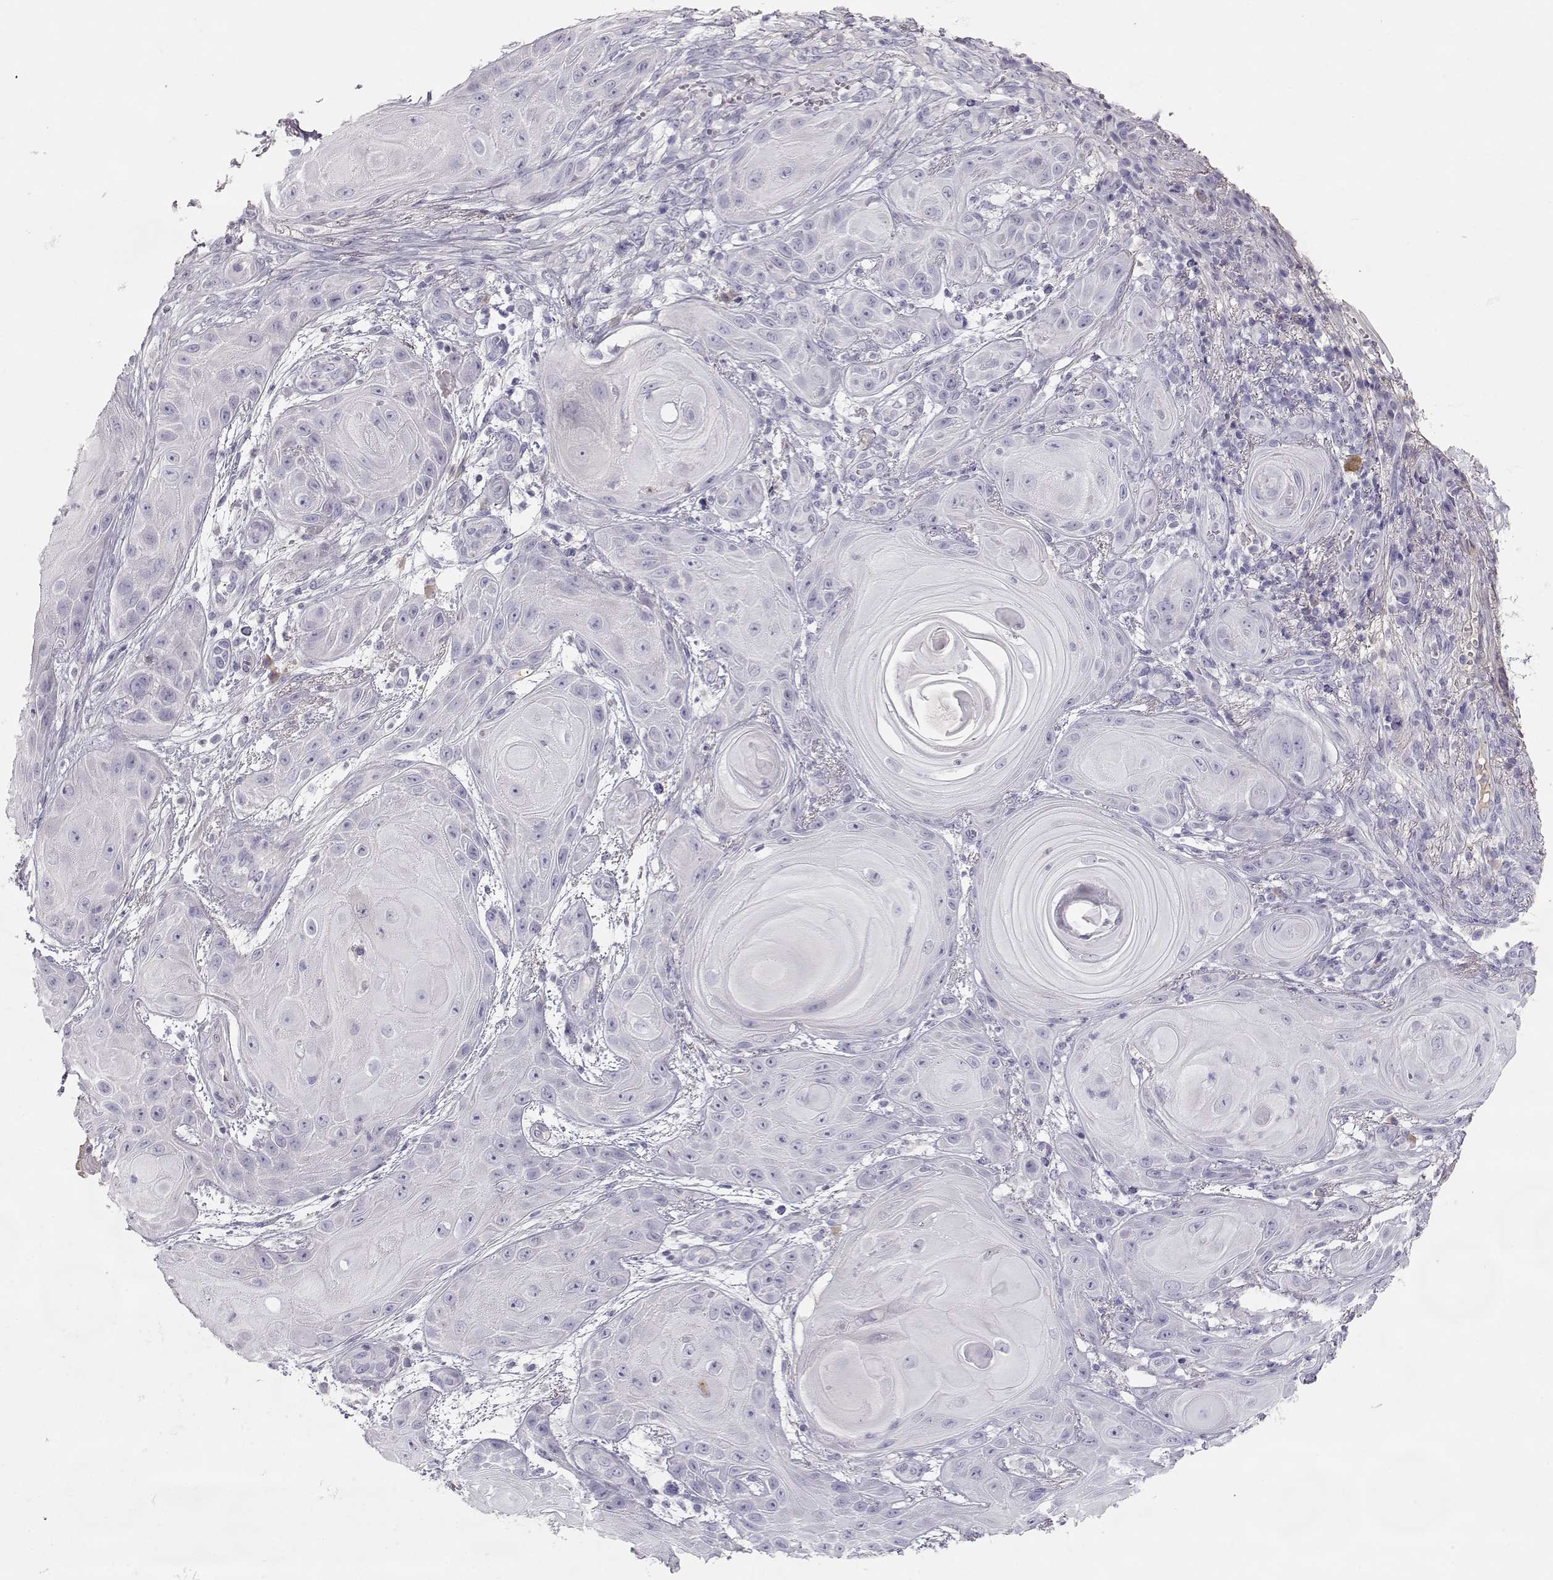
{"staining": {"intensity": "negative", "quantity": "none", "location": "none"}, "tissue": "skin cancer", "cell_type": "Tumor cells", "image_type": "cancer", "snomed": [{"axis": "morphology", "description": "Squamous cell carcinoma, NOS"}, {"axis": "topography", "description": "Skin"}], "caption": "A micrograph of human skin squamous cell carcinoma is negative for staining in tumor cells. The staining was performed using DAB to visualize the protein expression in brown, while the nuclei were stained in blue with hematoxylin (Magnification: 20x).", "gene": "SLCO6A1", "patient": {"sex": "male", "age": 62}}